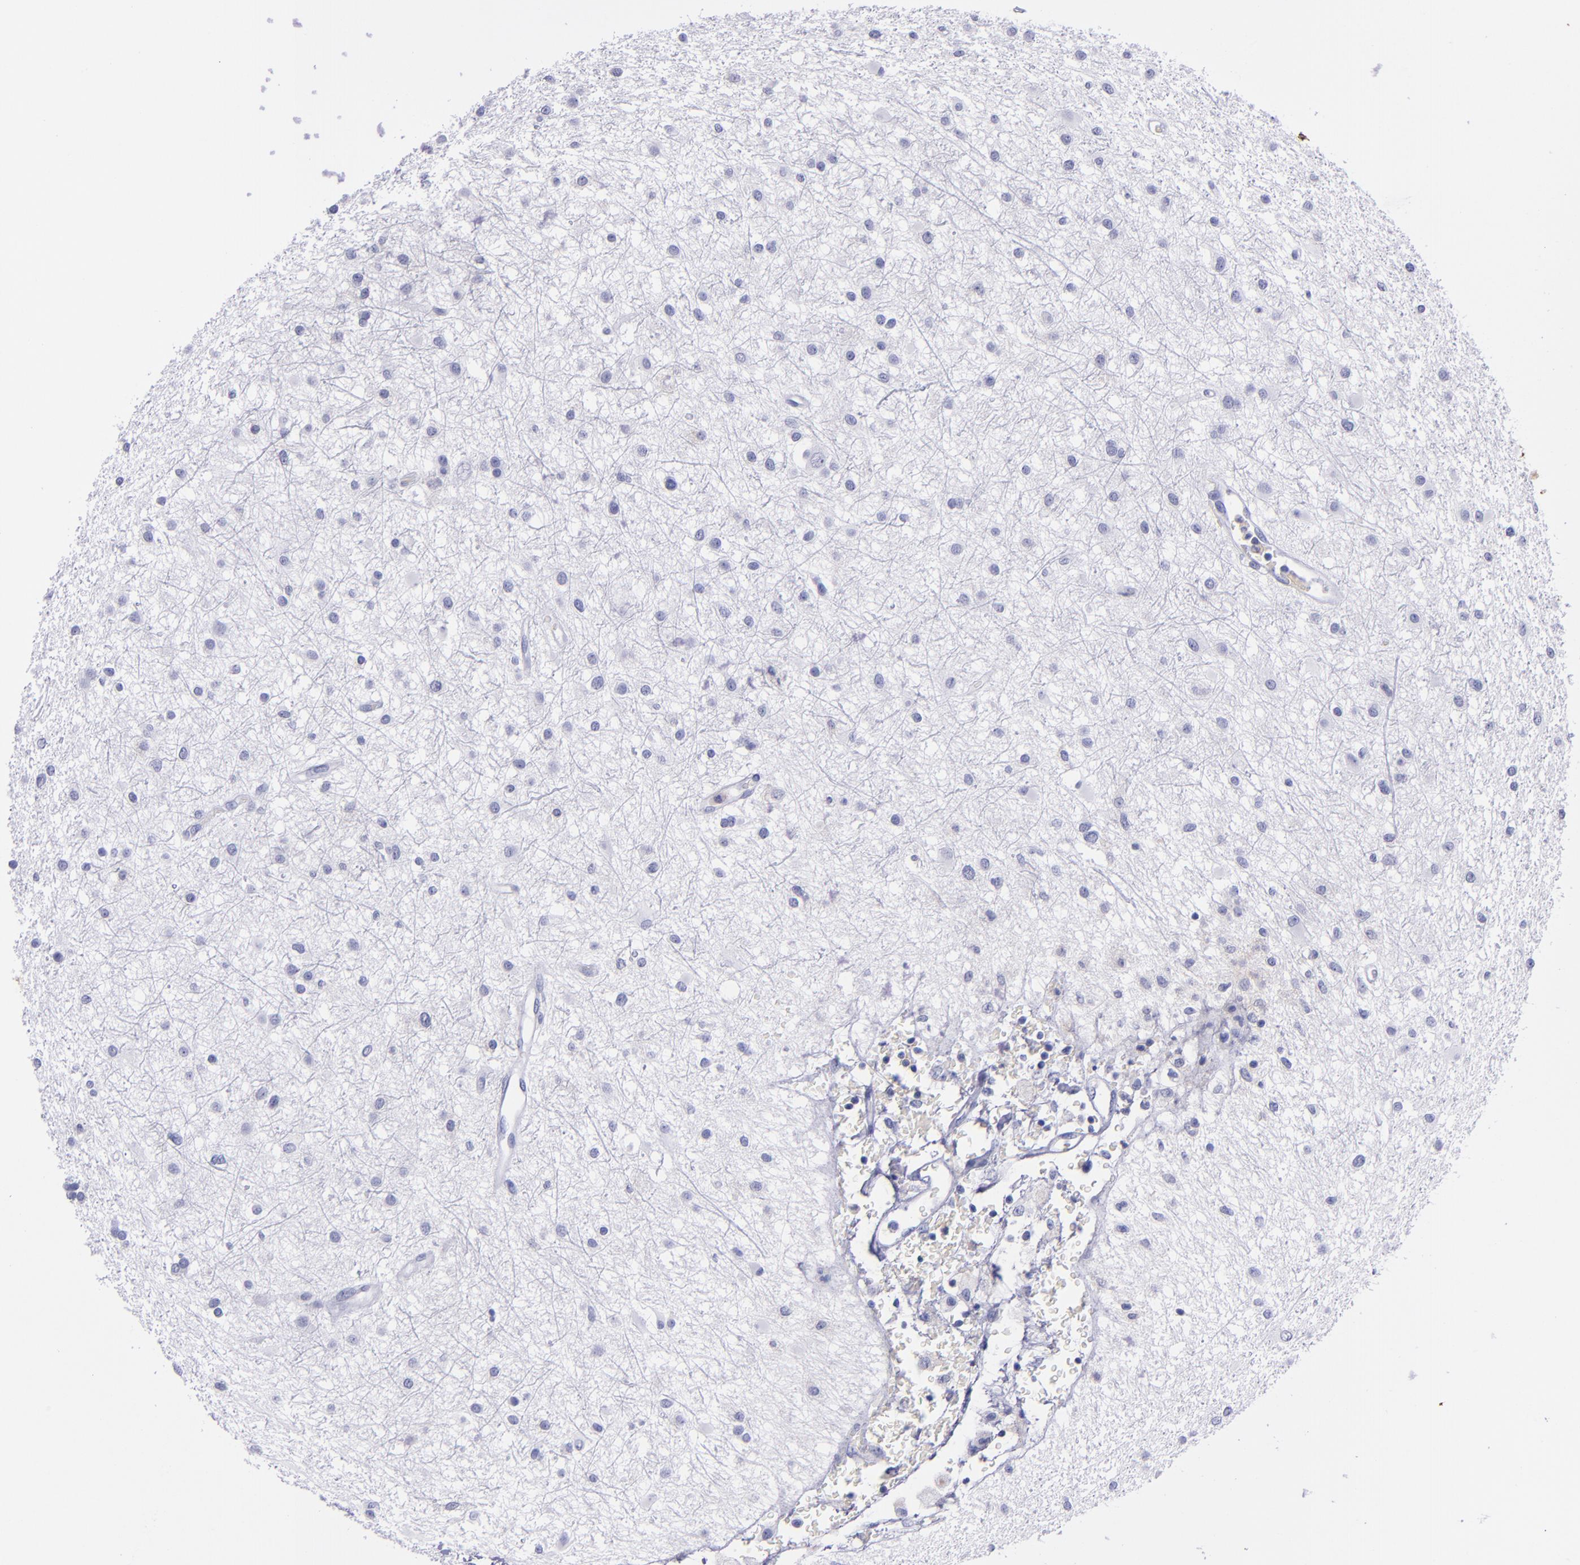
{"staining": {"intensity": "negative", "quantity": "none", "location": "none"}, "tissue": "glioma", "cell_type": "Tumor cells", "image_type": "cancer", "snomed": [{"axis": "morphology", "description": "Glioma, malignant, Low grade"}, {"axis": "topography", "description": "Brain"}], "caption": "This is an IHC histopathology image of malignant glioma (low-grade). There is no staining in tumor cells.", "gene": "CD37", "patient": {"sex": "female", "age": 36}}